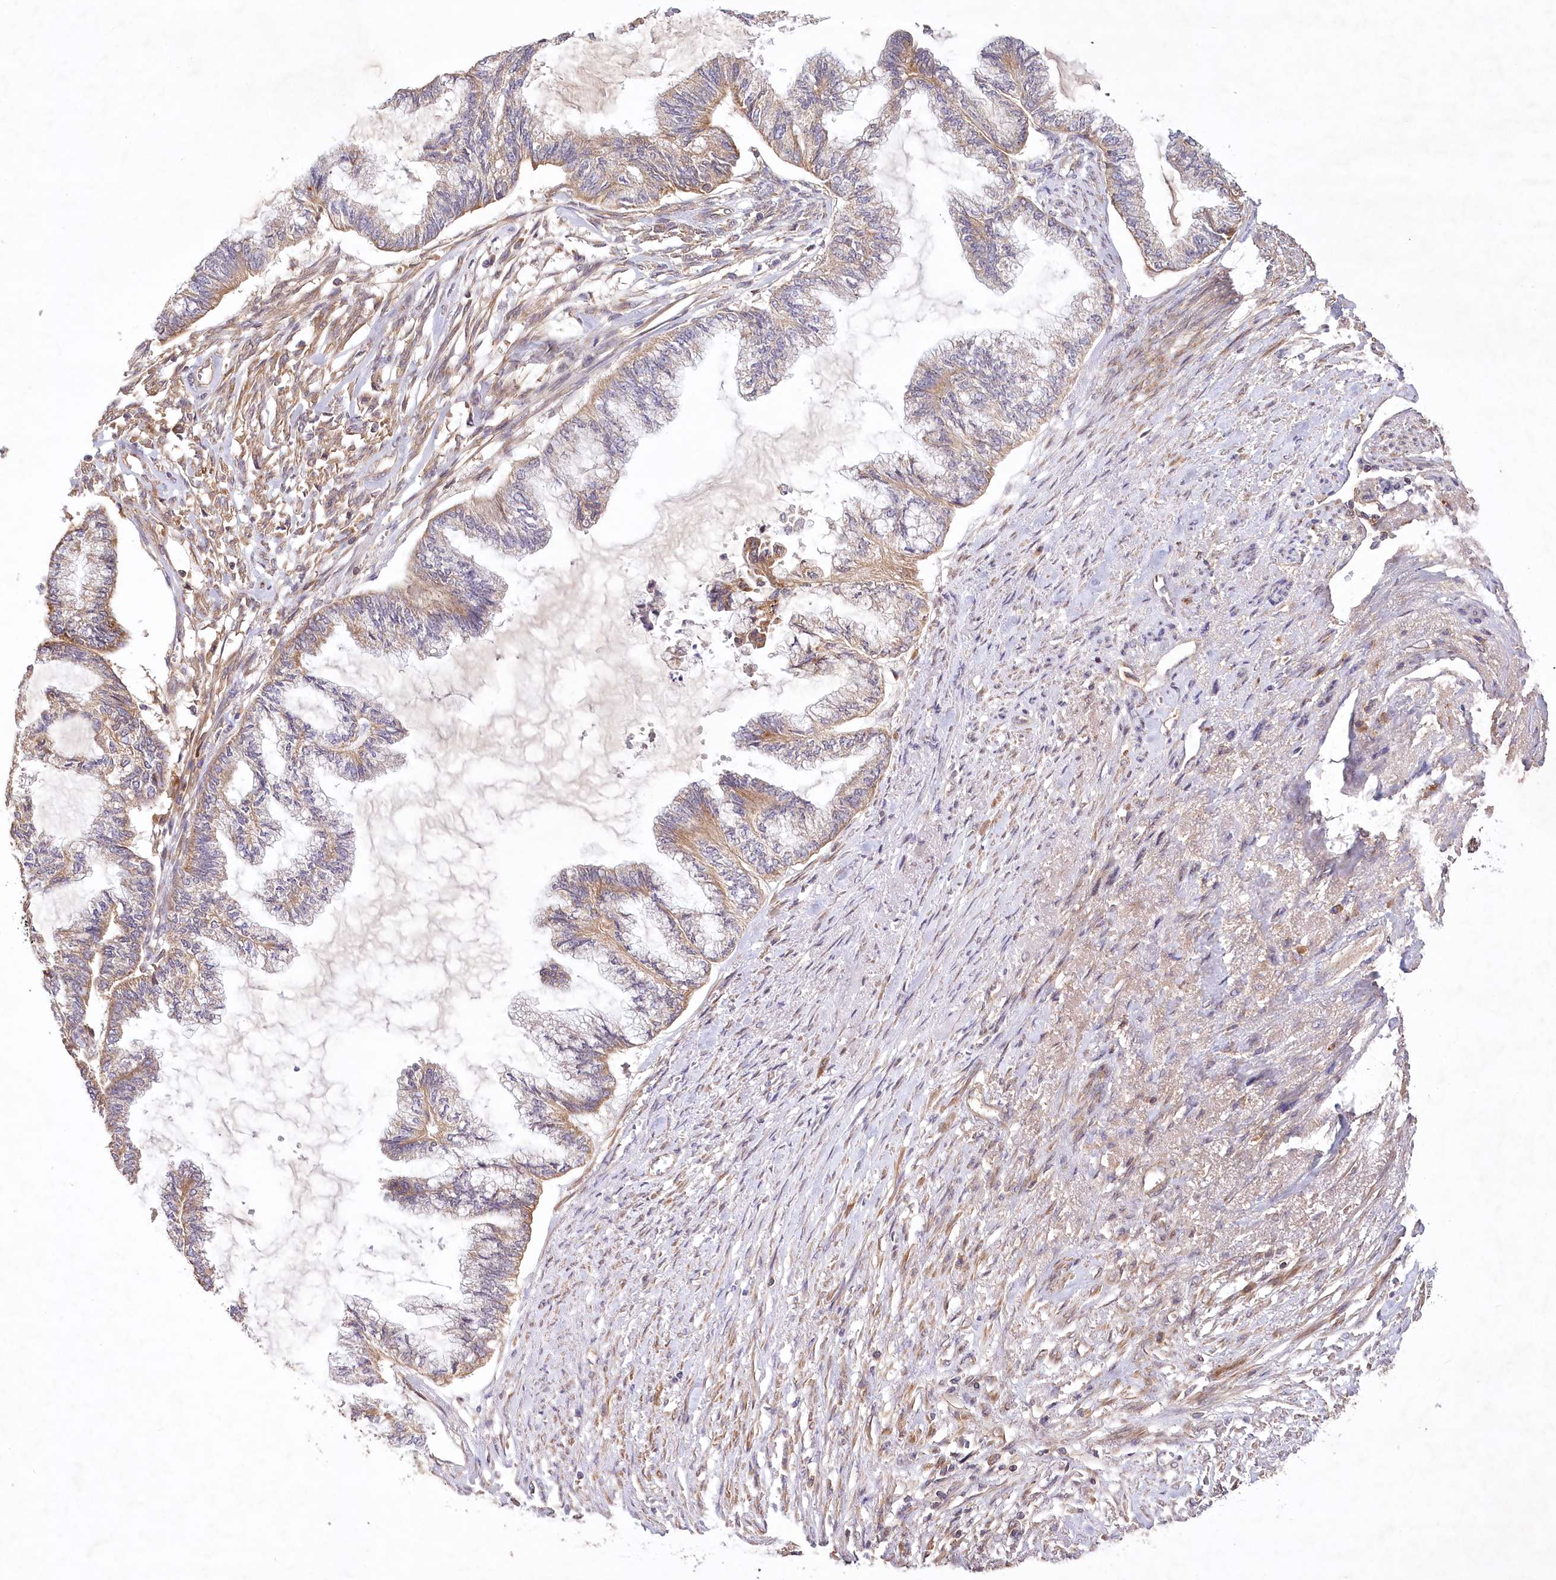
{"staining": {"intensity": "moderate", "quantity": "25%-75%", "location": "cytoplasmic/membranous"}, "tissue": "endometrial cancer", "cell_type": "Tumor cells", "image_type": "cancer", "snomed": [{"axis": "morphology", "description": "Adenocarcinoma, NOS"}, {"axis": "topography", "description": "Endometrium"}], "caption": "A brown stain highlights moderate cytoplasmic/membranous expression of a protein in human adenocarcinoma (endometrial) tumor cells.", "gene": "LSS", "patient": {"sex": "female", "age": 86}}